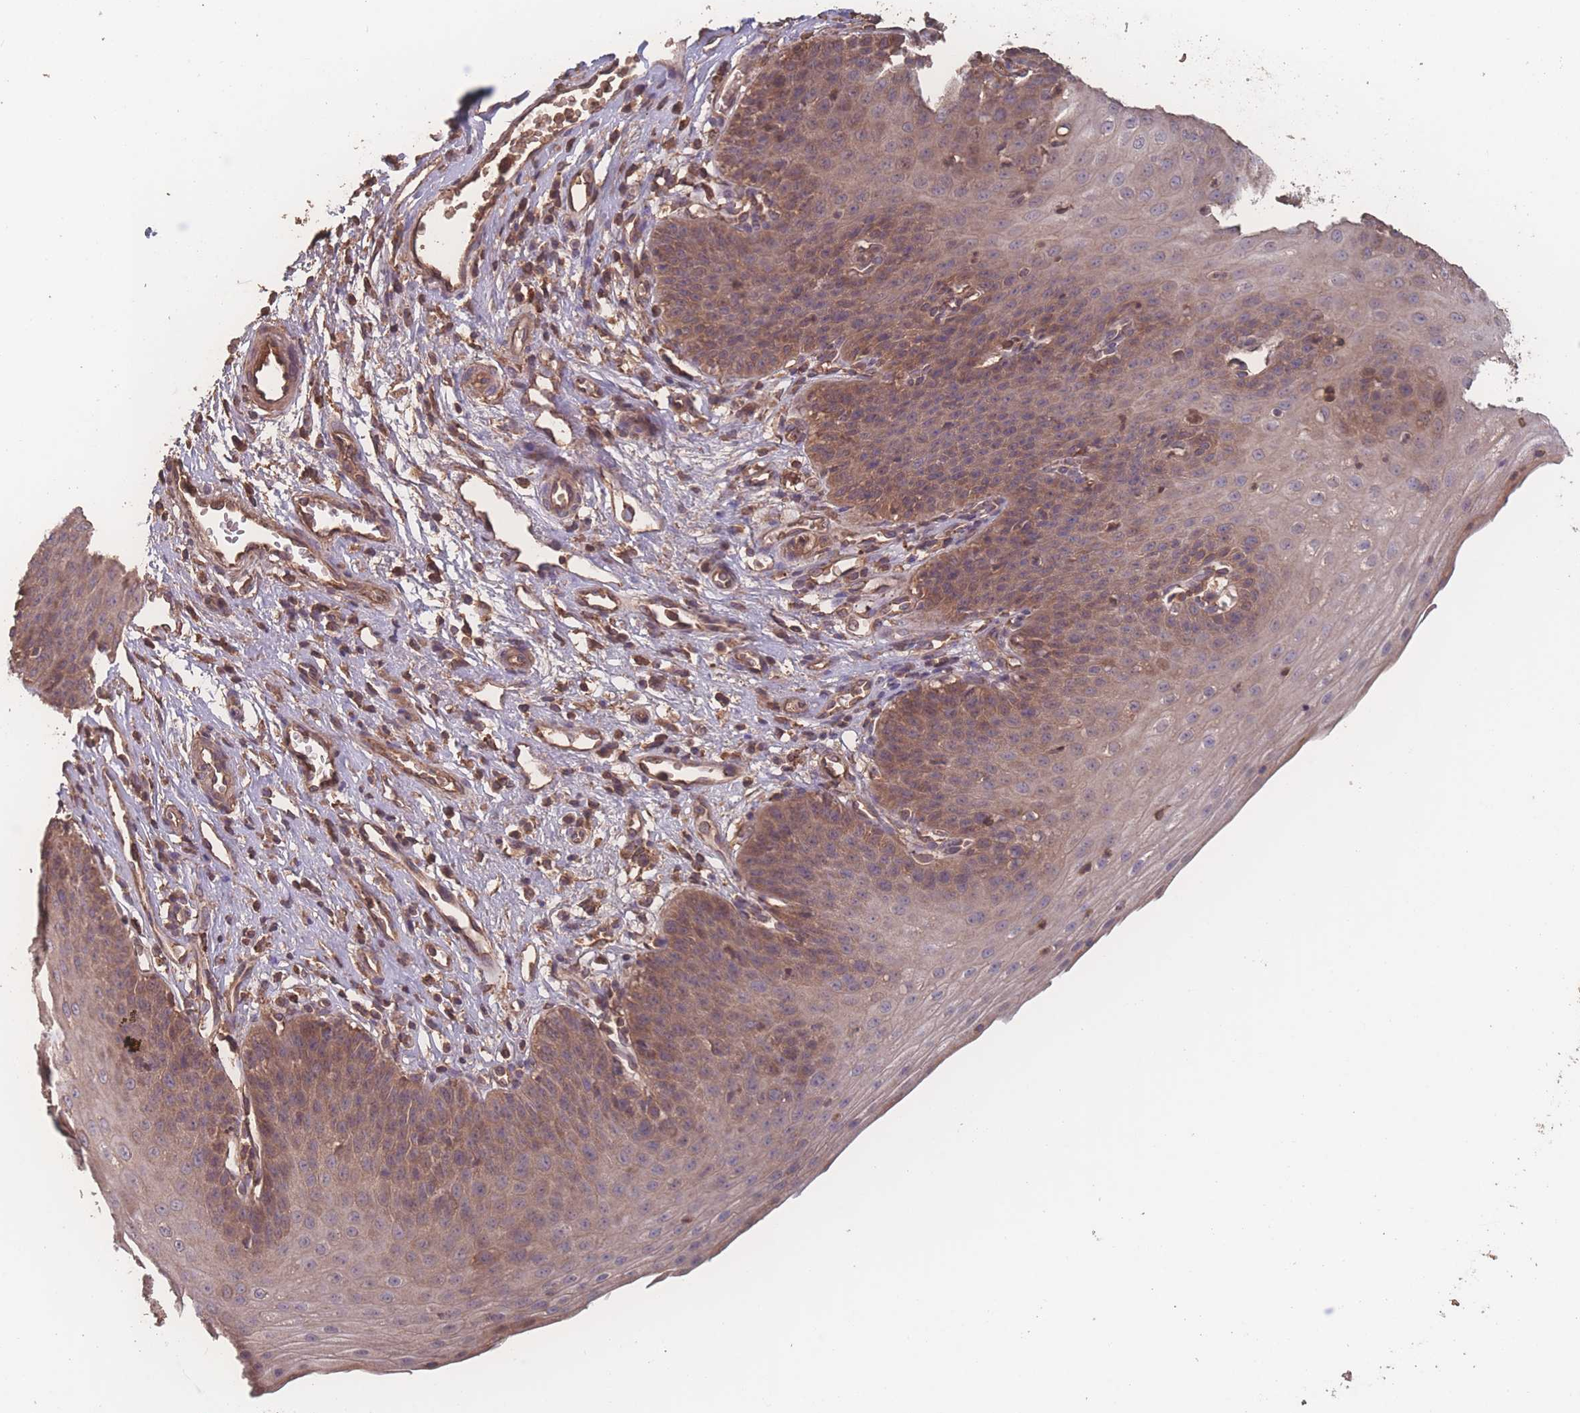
{"staining": {"intensity": "moderate", "quantity": "25%-75%", "location": "cytoplasmic/membranous,nuclear"}, "tissue": "esophagus", "cell_type": "Squamous epithelial cells", "image_type": "normal", "snomed": [{"axis": "morphology", "description": "Normal tissue, NOS"}, {"axis": "topography", "description": "Esophagus"}], "caption": "Normal esophagus exhibits moderate cytoplasmic/membranous,nuclear expression in about 25%-75% of squamous epithelial cells, visualized by immunohistochemistry. (DAB IHC, brown staining for protein, blue staining for nuclei).", "gene": "ATXN10", "patient": {"sex": "male", "age": 71}}